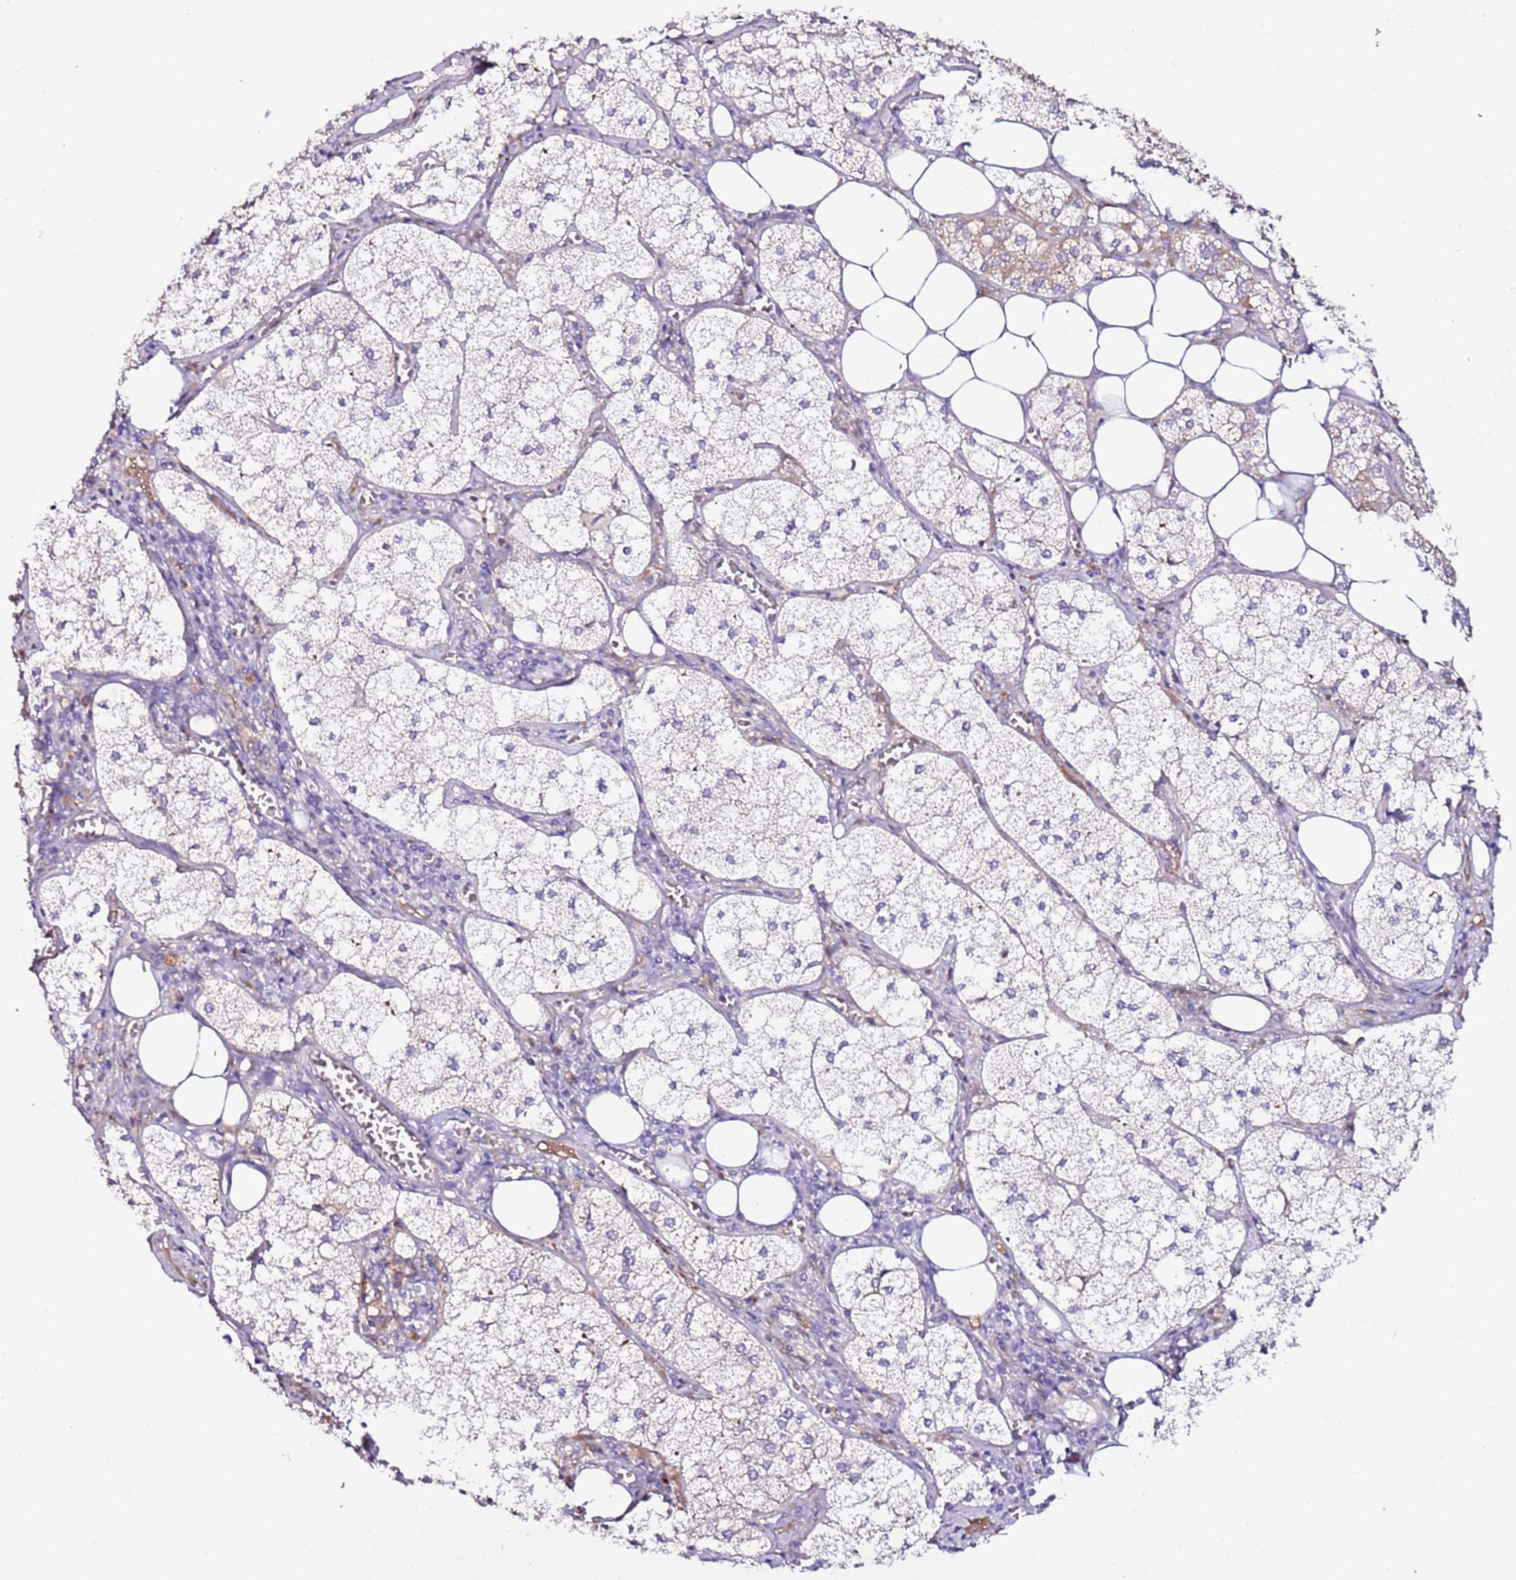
{"staining": {"intensity": "strong", "quantity": "<25%", "location": "cytoplasmic/membranous"}, "tissue": "adrenal gland", "cell_type": "Glandular cells", "image_type": "normal", "snomed": [{"axis": "morphology", "description": "Normal tissue, NOS"}, {"axis": "topography", "description": "Adrenal gland"}], "caption": "DAB immunohistochemical staining of unremarkable human adrenal gland displays strong cytoplasmic/membranous protein expression in about <25% of glandular cells. The staining is performed using DAB (3,3'-diaminobenzidine) brown chromogen to label protein expression. The nuclei are counter-stained blue using hematoxylin.", "gene": "FLVCR1", "patient": {"sex": "female", "age": 61}}